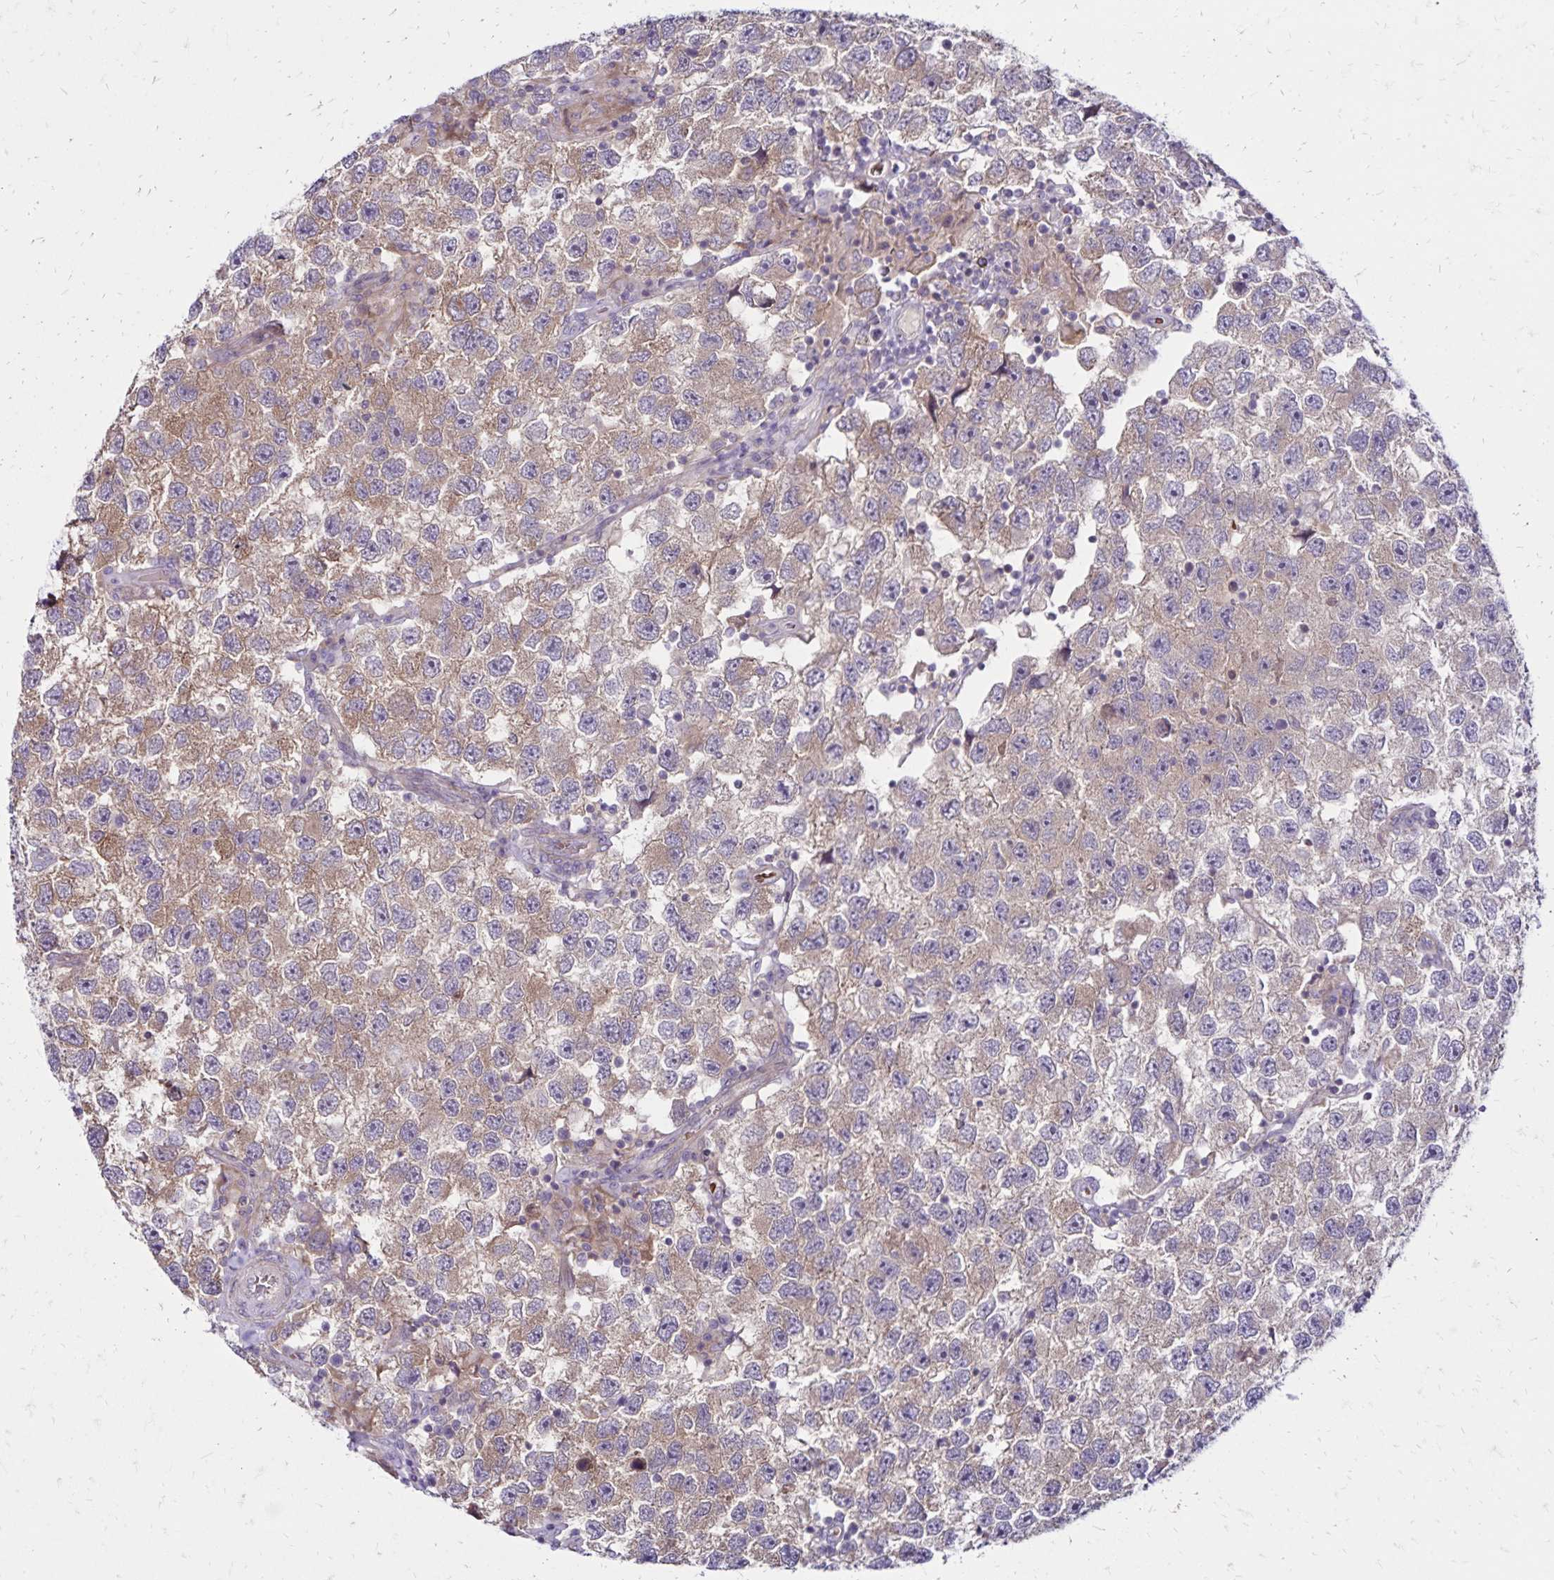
{"staining": {"intensity": "moderate", "quantity": ">75%", "location": "cytoplasmic/membranous"}, "tissue": "testis cancer", "cell_type": "Tumor cells", "image_type": "cancer", "snomed": [{"axis": "morphology", "description": "Seminoma, NOS"}, {"axis": "topography", "description": "Testis"}], "caption": "Immunohistochemistry micrograph of human testis seminoma stained for a protein (brown), which displays medium levels of moderate cytoplasmic/membranous staining in about >75% of tumor cells.", "gene": "FSD1", "patient": {"sex": "male", "age": 26}}